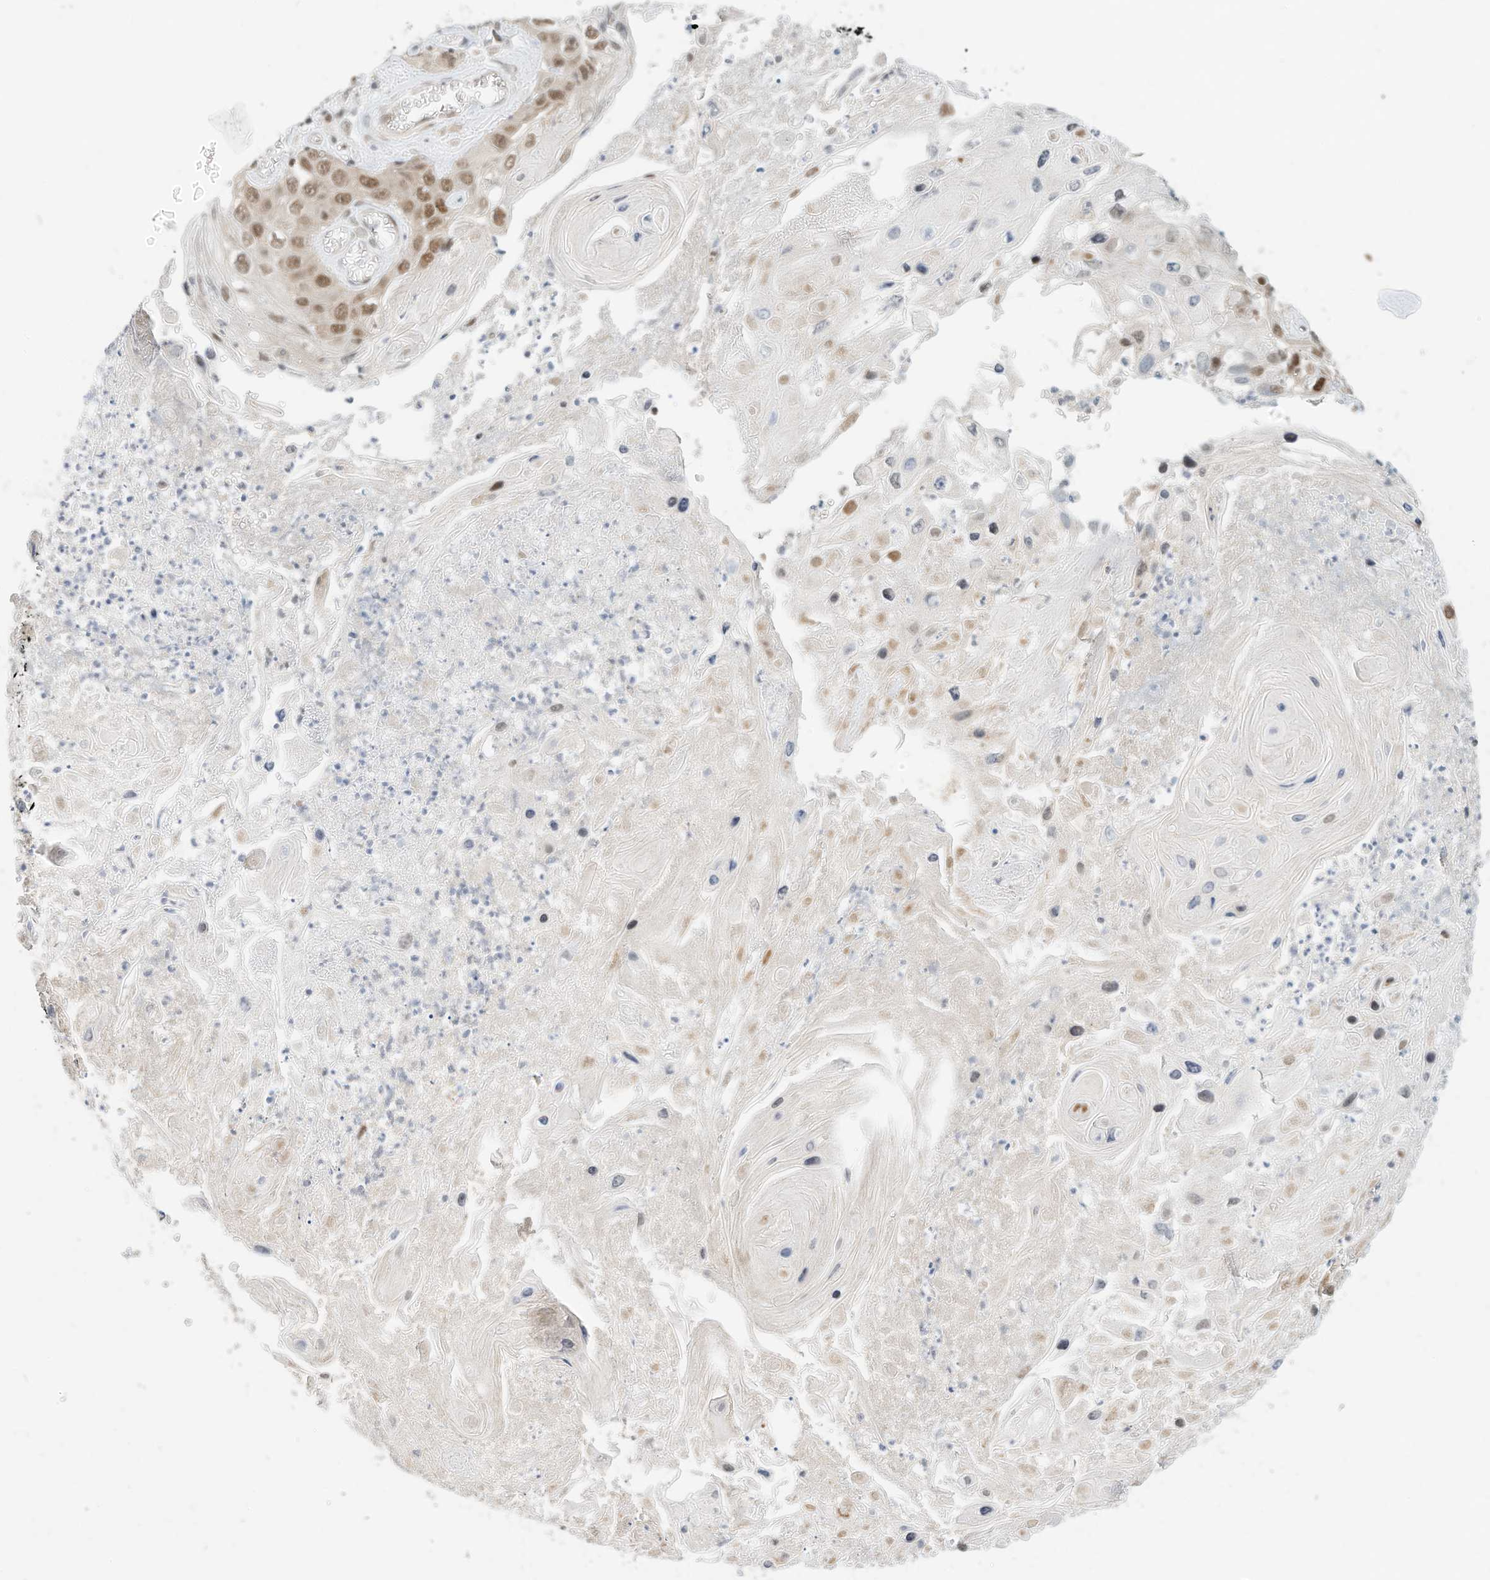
{"staining": {"intensity": "moderate", "quantity": ">75%", "location": "nuclear"}, "tissue": "skin cancer", "cell_type": "Tumor cells", "image_type": "cancer", "snomed": [{"axis": "morphology", "description": "Squamous cell carcinoma, NOS"}, {"axis": "topography", "description": "Skin"}], "caption": "This histopathology image reveals IHC staining of human squamous cell carcinoma (skin), with medium moderate nuclear staining in about >75% of tumor cells.", "gene": "OGT", "patient": {"sex": "male", "age": 55}}